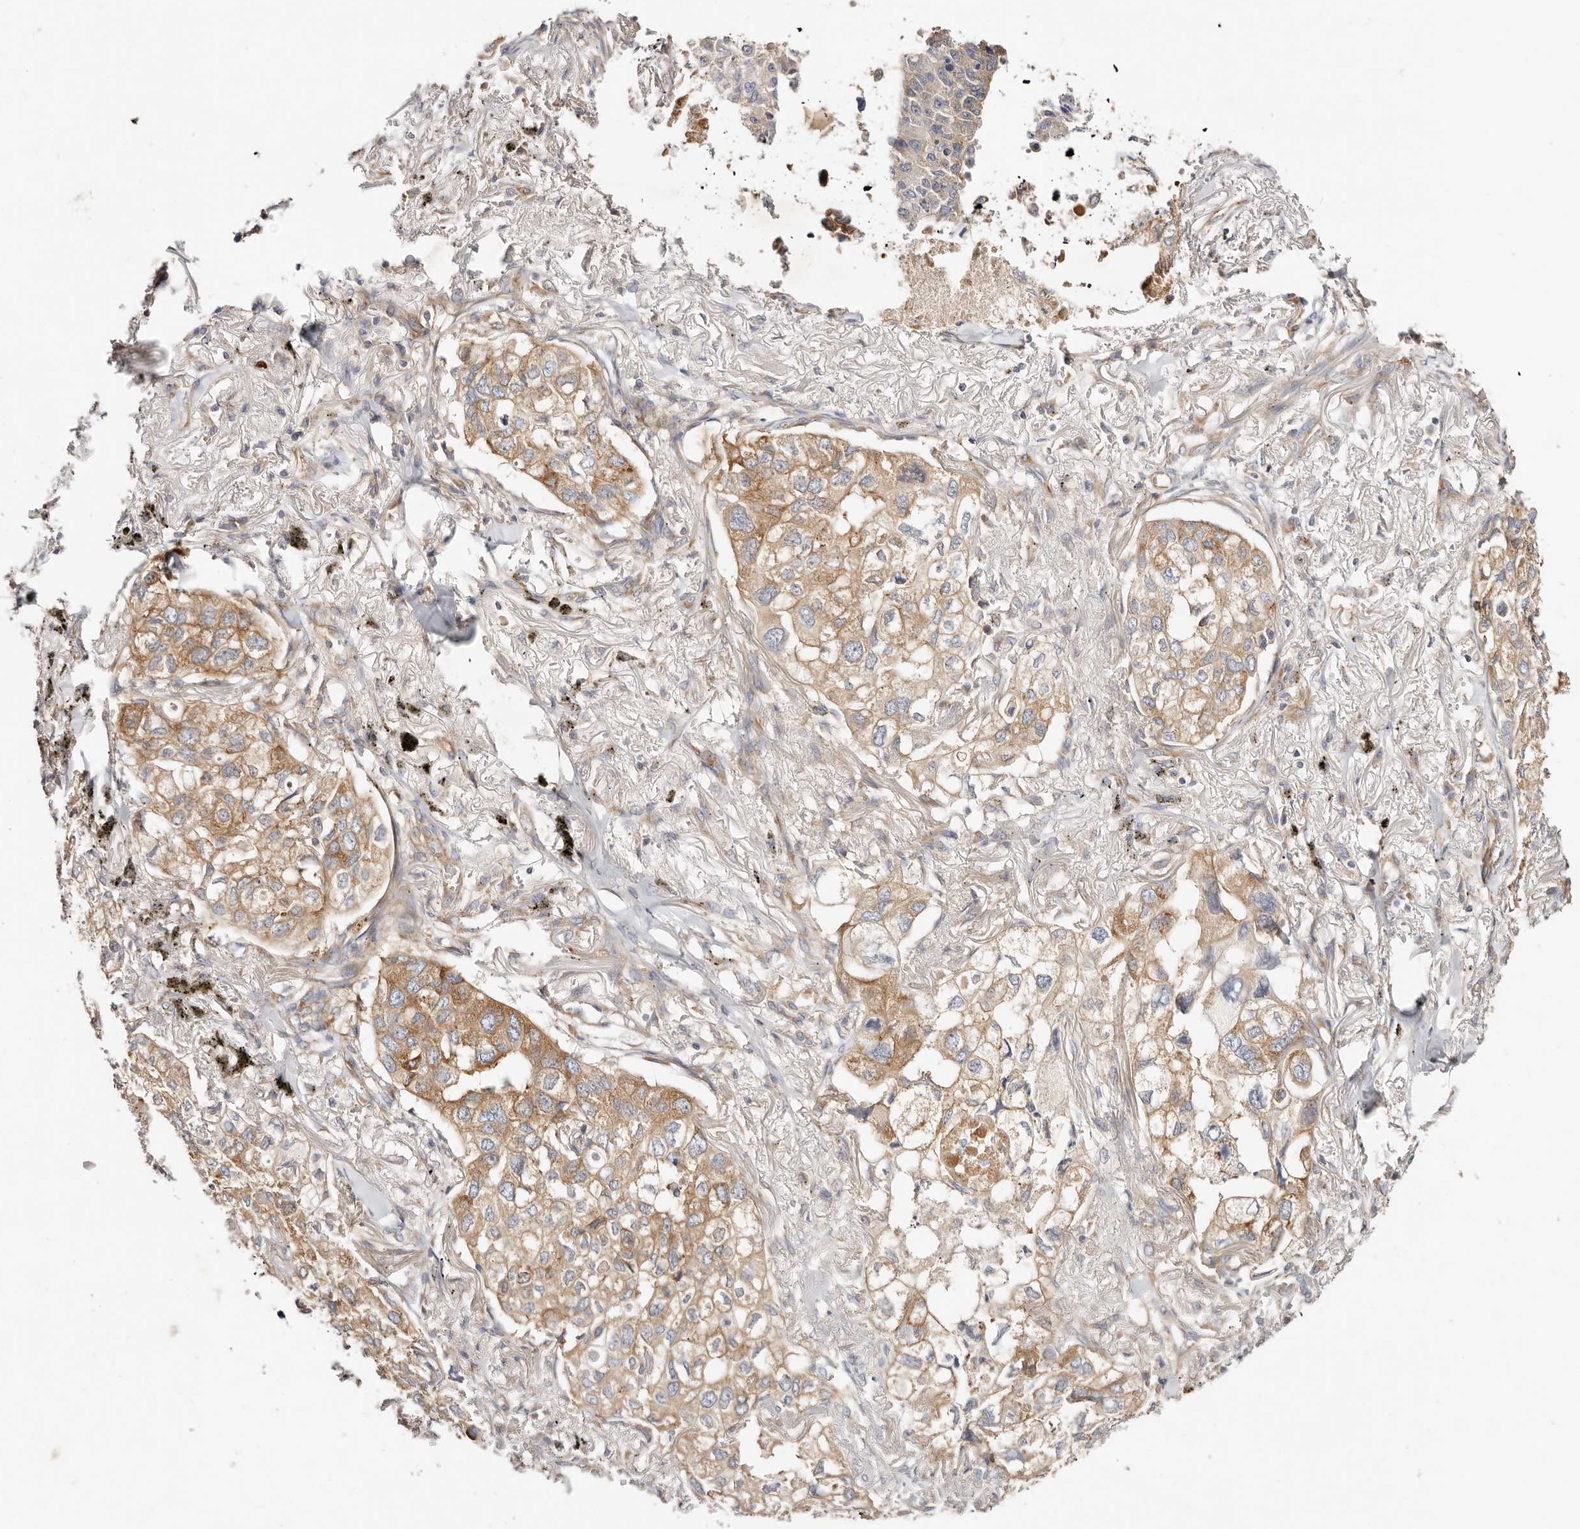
{"staining": {"intensity": "moderate", "quantity": ">75%", "location": "cytoplasmic/membranous"}, "tissue": "lung cancer", "cell_type": "Tumor cells", "image_type": "cancer", "snomed": [{"axis": "morphology", "description": "Adenocarcinoma, NOS"}, {"axis": "topography", "description": "Lung"}], "caption": "Tumor cells reveal moderate cytoplasmic/membranous staining in approximately >75% of cells in lung cancer (adenocarcinoma). (Stains: DAB (3,3'-diaminobenzidine) in brown, nuclei in blue, Microscopy: brightfield microscopy at high magnification).", "gene": "GNA13", "patient": {"sex": "male", "age": 65}}